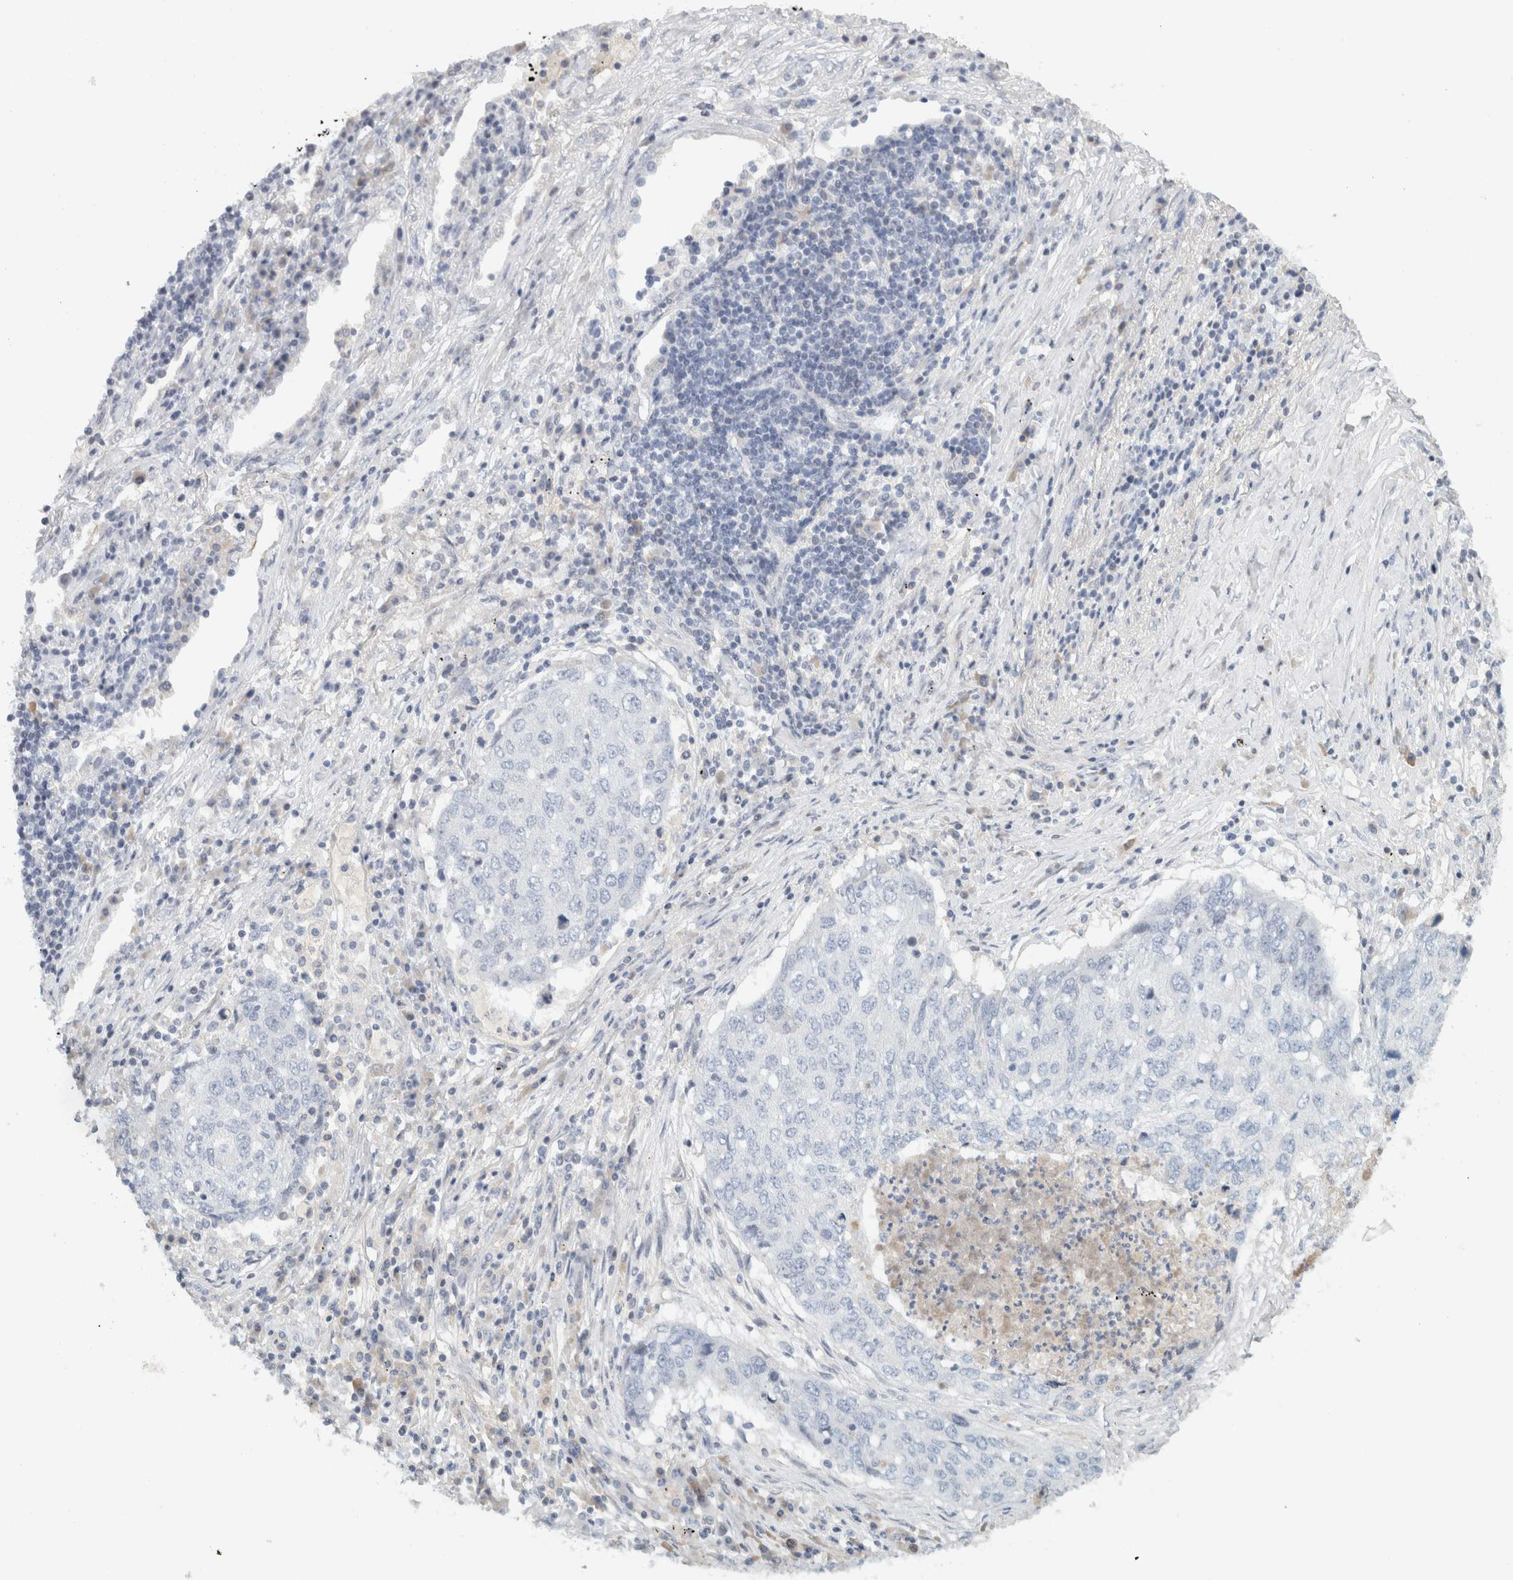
{"staining": {"intensity": "negative", "quantity": "none", "location": "none"}, "tissue": "lung cancer", "cell_type": "Tumor cells", "image_type": "cancer", "snomed": [{"axis": "morphology", "description": "Squamous cell carcinoma, NOS"}, {"axis": "topography", "description": "Lung"}], "caption": "Immunohistochemical staining of human squamous cell carcinoma (lung) demonstrates no significant expression in tumor cells.", "gene": "STK31", "patient": {"sex": "female", "age": 63}}